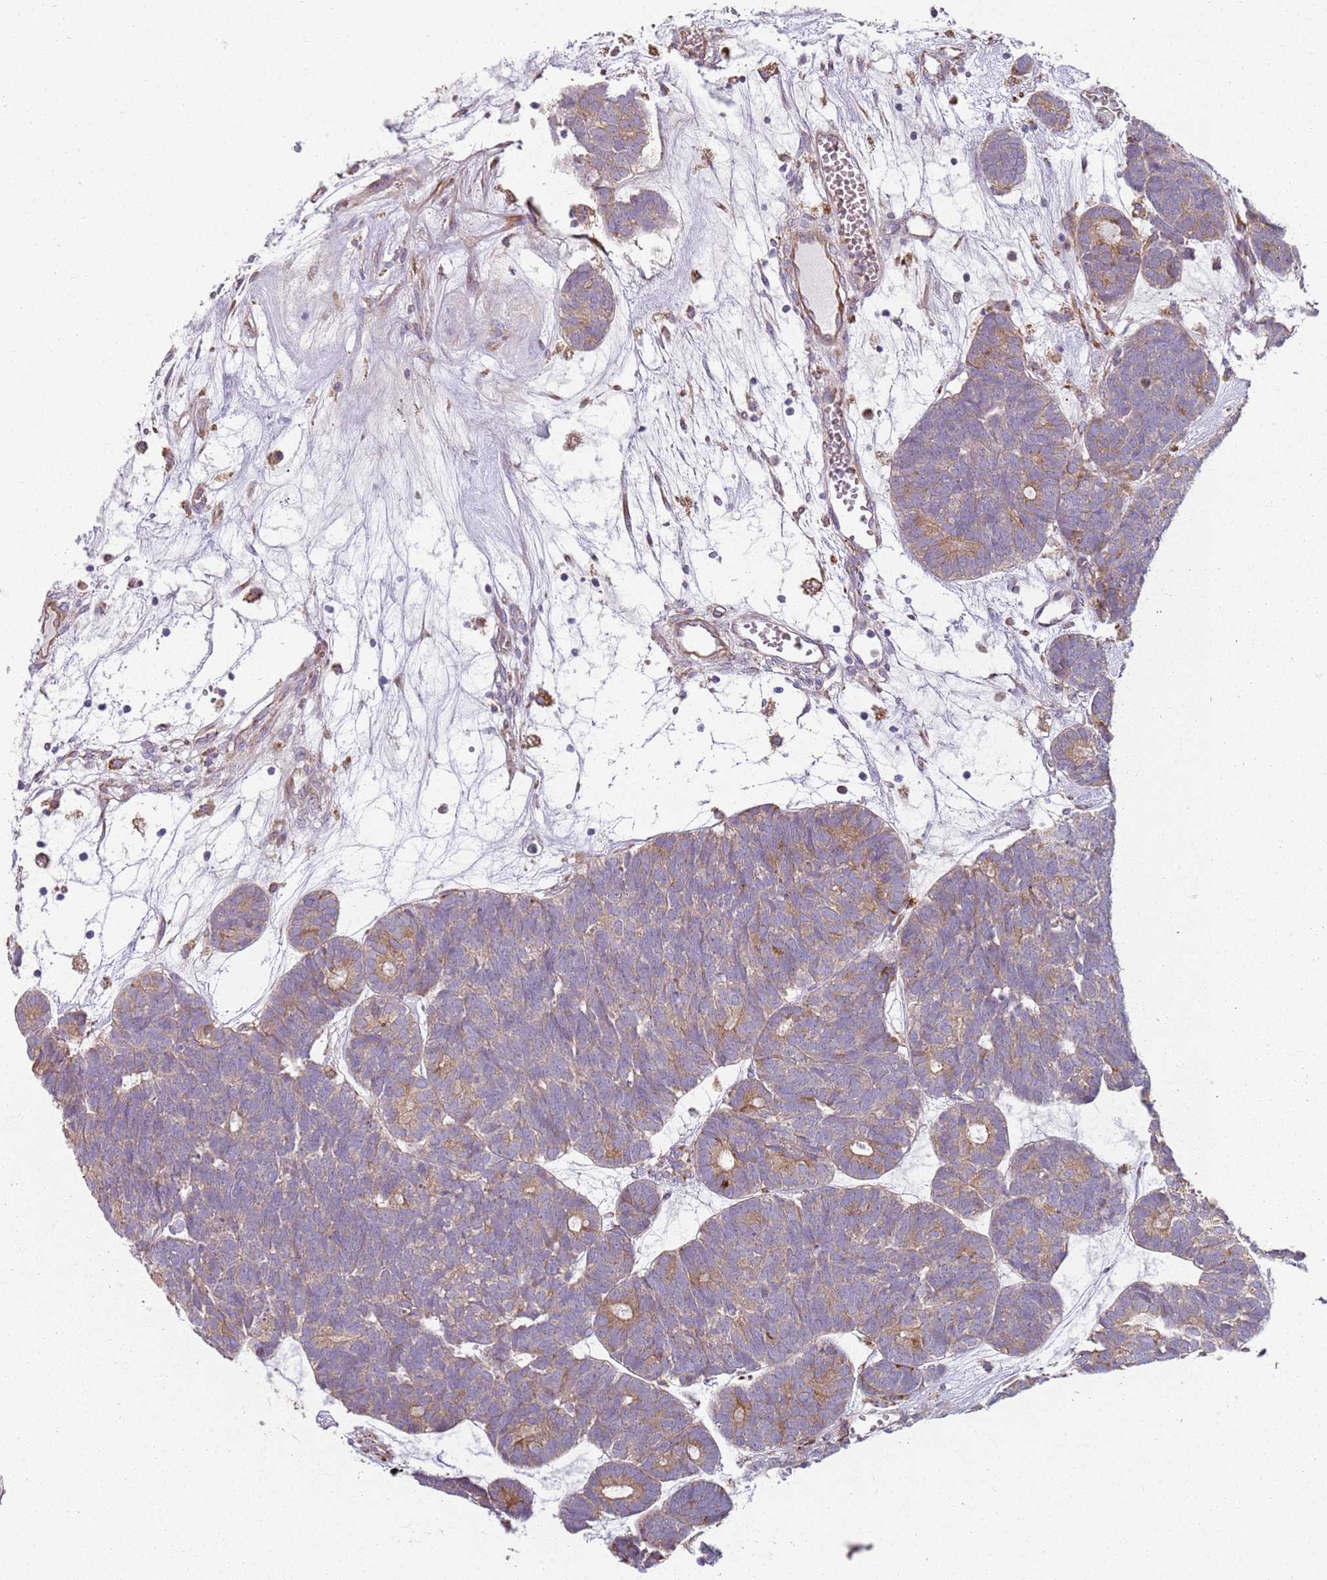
{"staining": {"intensity": "moderate", "quantity": "<25%", "location": "cytoplasmic/membranous"}, "tissue": "head and neck cancer", "cell_type": "Tumor cells", "image_type": "cancer", "snomed": [{"axis": "morphology", "description": "Adenocarcinoma, NOS"}, {"axis": "topography", "description": "Head-Neck"}], "caption": "Human head and neck cancer (adenocarcinoma) stained with a protein marker demonstrates moderate staining in tumor cells.", "gene": "SPATA2", "patient": {"sex": "female", "age": 81}}